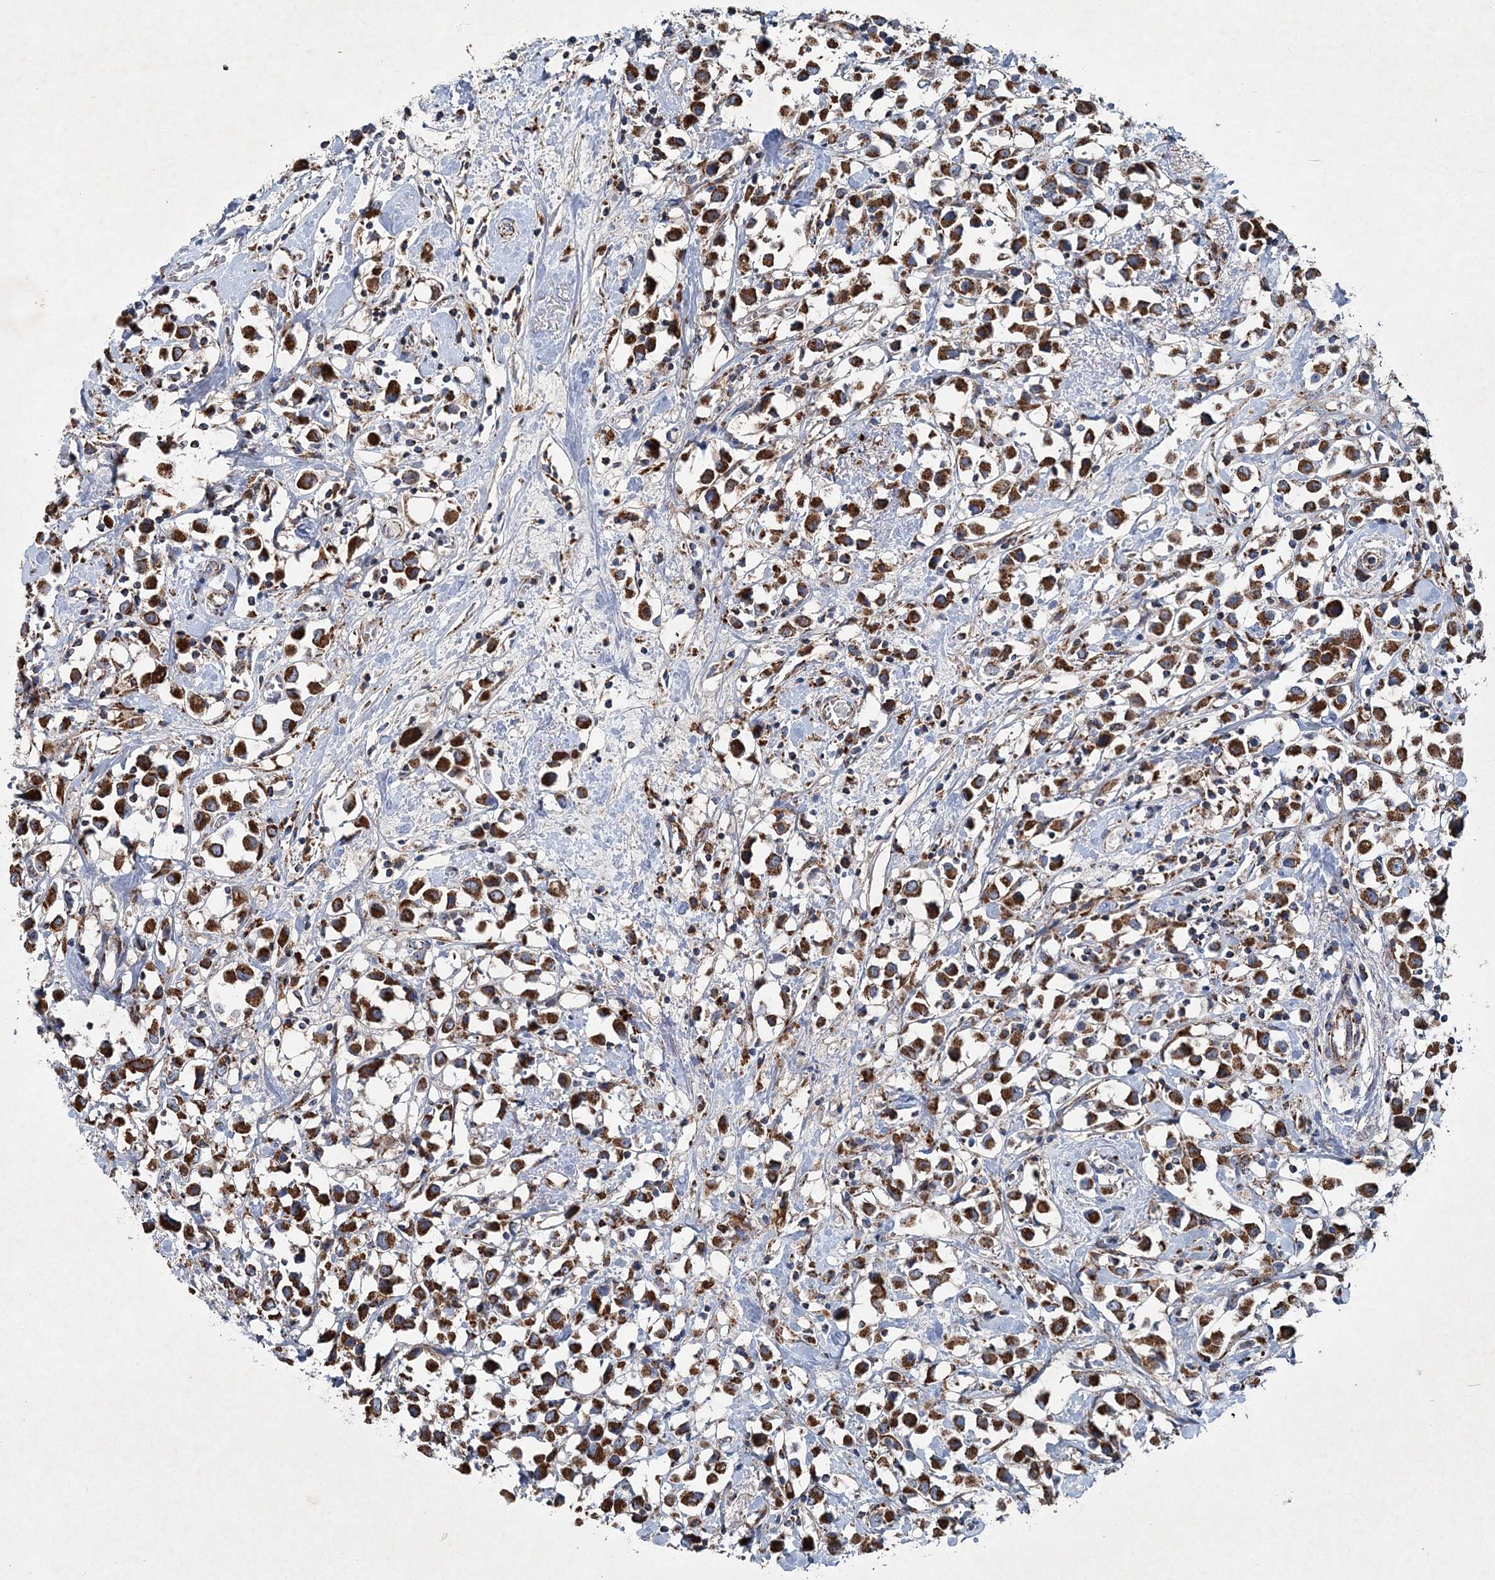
{"staining": {"intensity": "strong", "quantity": ">75%", "location": "cytoplasmic/membranous"}, "tissue": "breast cancer", "cell_type": "Tumor cells", "image_type": "cancer", "snomed": [{"axis": "morphology", "description": "Duct carcinoma"}, {"axis": "topography", "description": "Breast"}], "caption": "There is high levels of strong cytoplasmic/membranous expression in tumor cells of breast cancer (invasive ductal carcinoma), as demonstrated by immunohistochemical staining (brown color).", "gene": "SPAG16", "patient": {"sex": "female", "age": 61}}